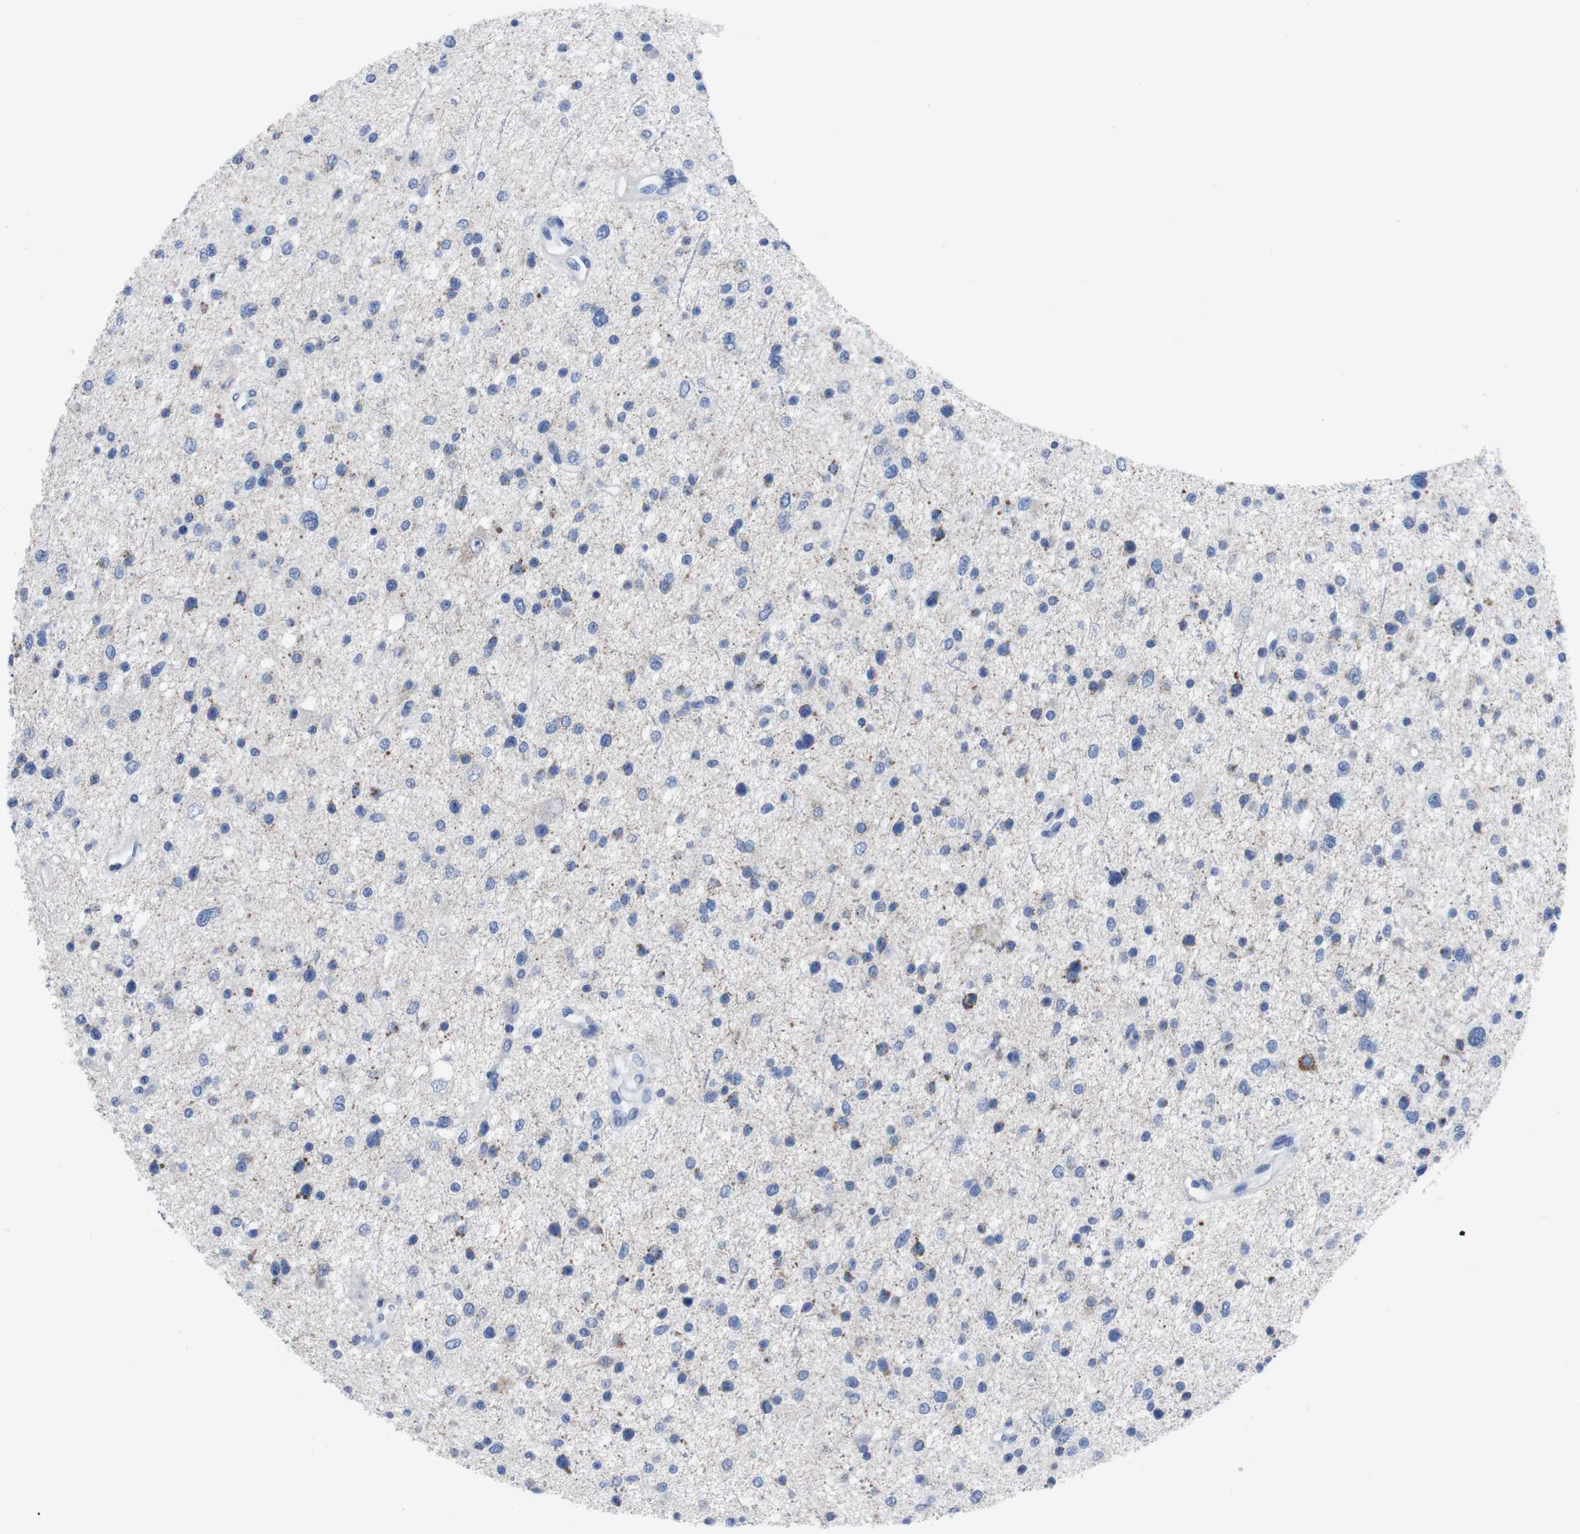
{"staining": {"intensity": "negative", "quantity": "none", "location": "none"}, "tissue": "glioma", "cell_type": "Tumor cells", "image_type": "cancer", "snomed": [{"axis": "morphology", "description": "Glioma, malignant, Low grade"}, {"axis": "topography", "description": "Brain"}], "caption": "This is an immunohistochemistry histopathology image of human glioma. There is no expression in tumor cells.", "gene": "GJB2", "patient": {"sex": "female", "age": 37}}